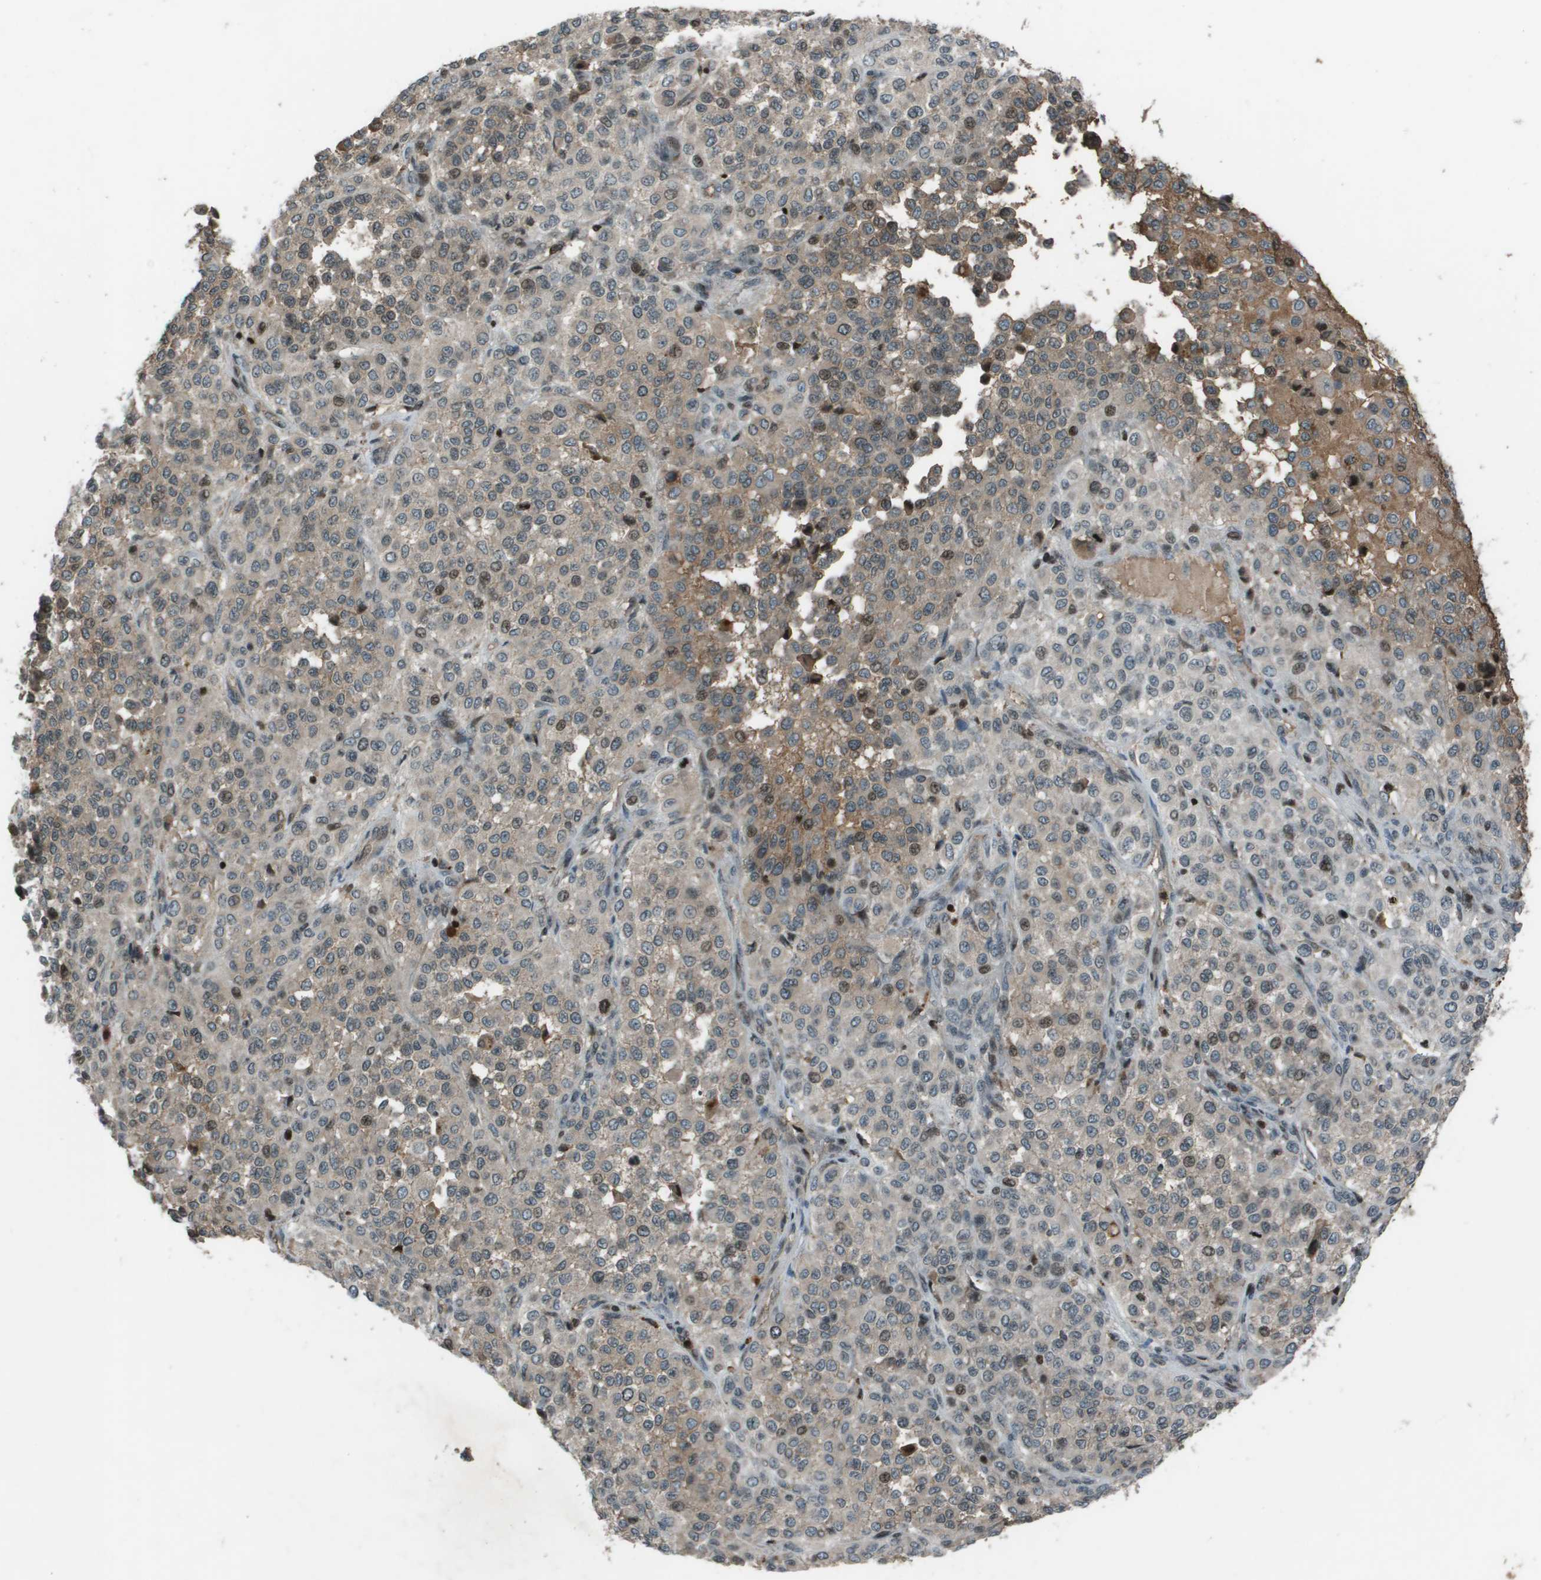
{"staining": {"intensity": "weak", "quantity": "25%-75%", "location": "cytoplasmic/membranous,nuclear"}, "tissue": "melanoma", "cell_type": "Tumor cells", "image_type": "cancer", "snomed": [{"axis": "morphology", "description": "Malignant melanoma, Metastatic site"}, {"axis": "topography", "description": "Pancreas"}], "caption": "This is a photomicrograph of immunohistochemistry staining of malignant melanoma (metastatic site), which shows weak staining in the cytoplasmic/membranous and nuclear of tumor cells.", "gene": "CXCL12", "patient": {"sex": "female", "age": 30}}